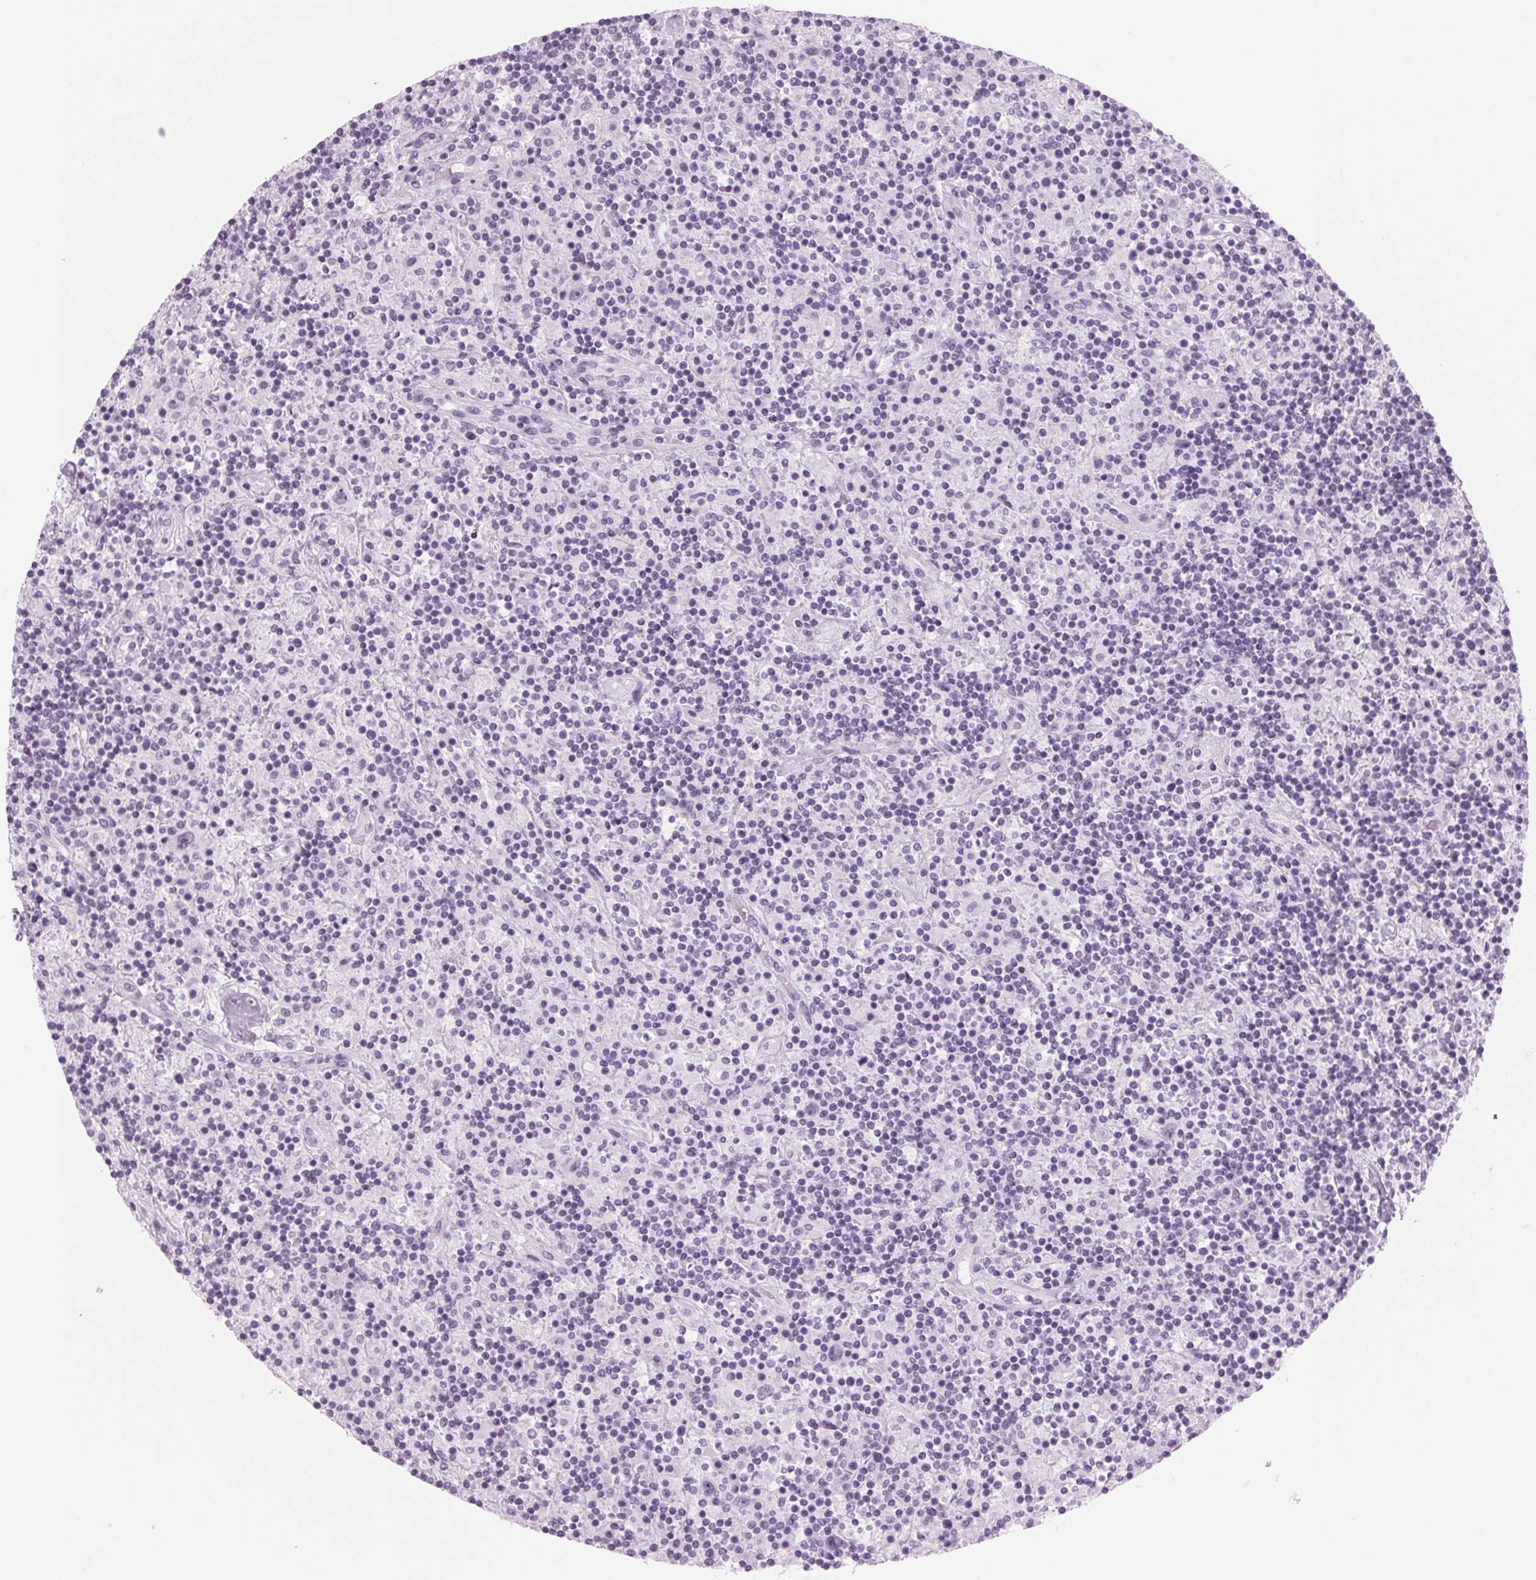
{"staining": {"intensity": "negative", "quantity": "none", "location": "none"}, "tissue": "lymphoma", "cell_type": "Tumor cells", "image_type": "cancer", "snomed": [{"axis": "morphology", "description": "Hodgkin's disease, NOS"}, {"axis": "topography", "description": "Lymph node"}], "caption": "Immunohistochemical staining of human lymphoma exhibits no significant expression in tumor cells.", "gene": "DNTTIP2", "patient": {"sex": "male", "age": 70}}